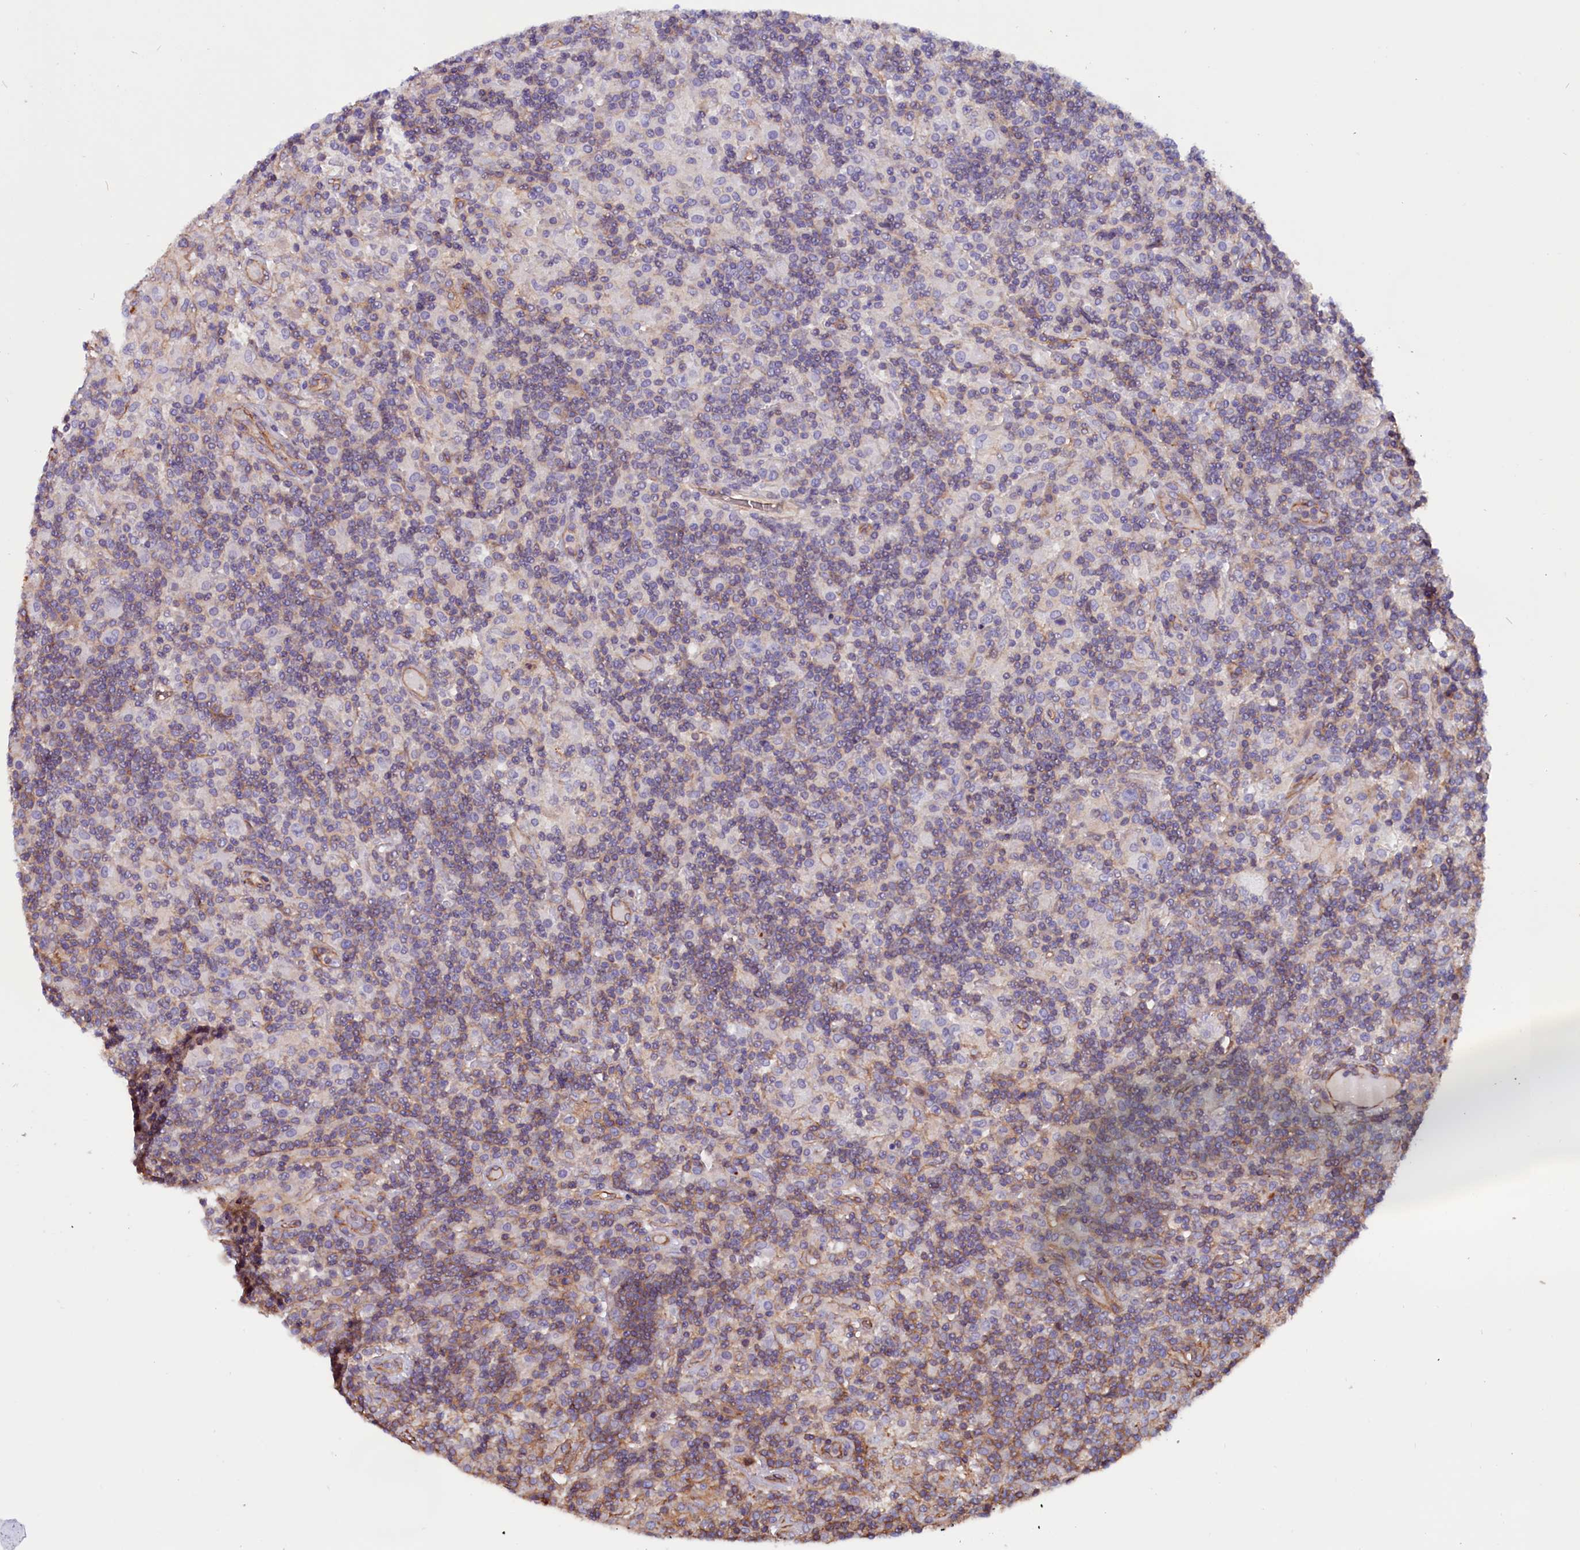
{"staining": {"intensity": "negative", "quantity": "none", "location": "none"}, "tissue": "lymphoma", "cell_type": "Tumor cells", "image_type": "cancer", "snomed": [{"axis": "morphology", "description": "Hodgkin's disease, NOS"}, {"axis": "topography", "description": "Lymph node"}], "caption": "The image reveals no significant expression in tumor cells of Hodgkin's disease. The staining is performed using DAB brown chromogen with nuclei counter-stained in using hematoxylin.", "gene": "ZNF749", "patient": {"sex": "male", "age": 70}}